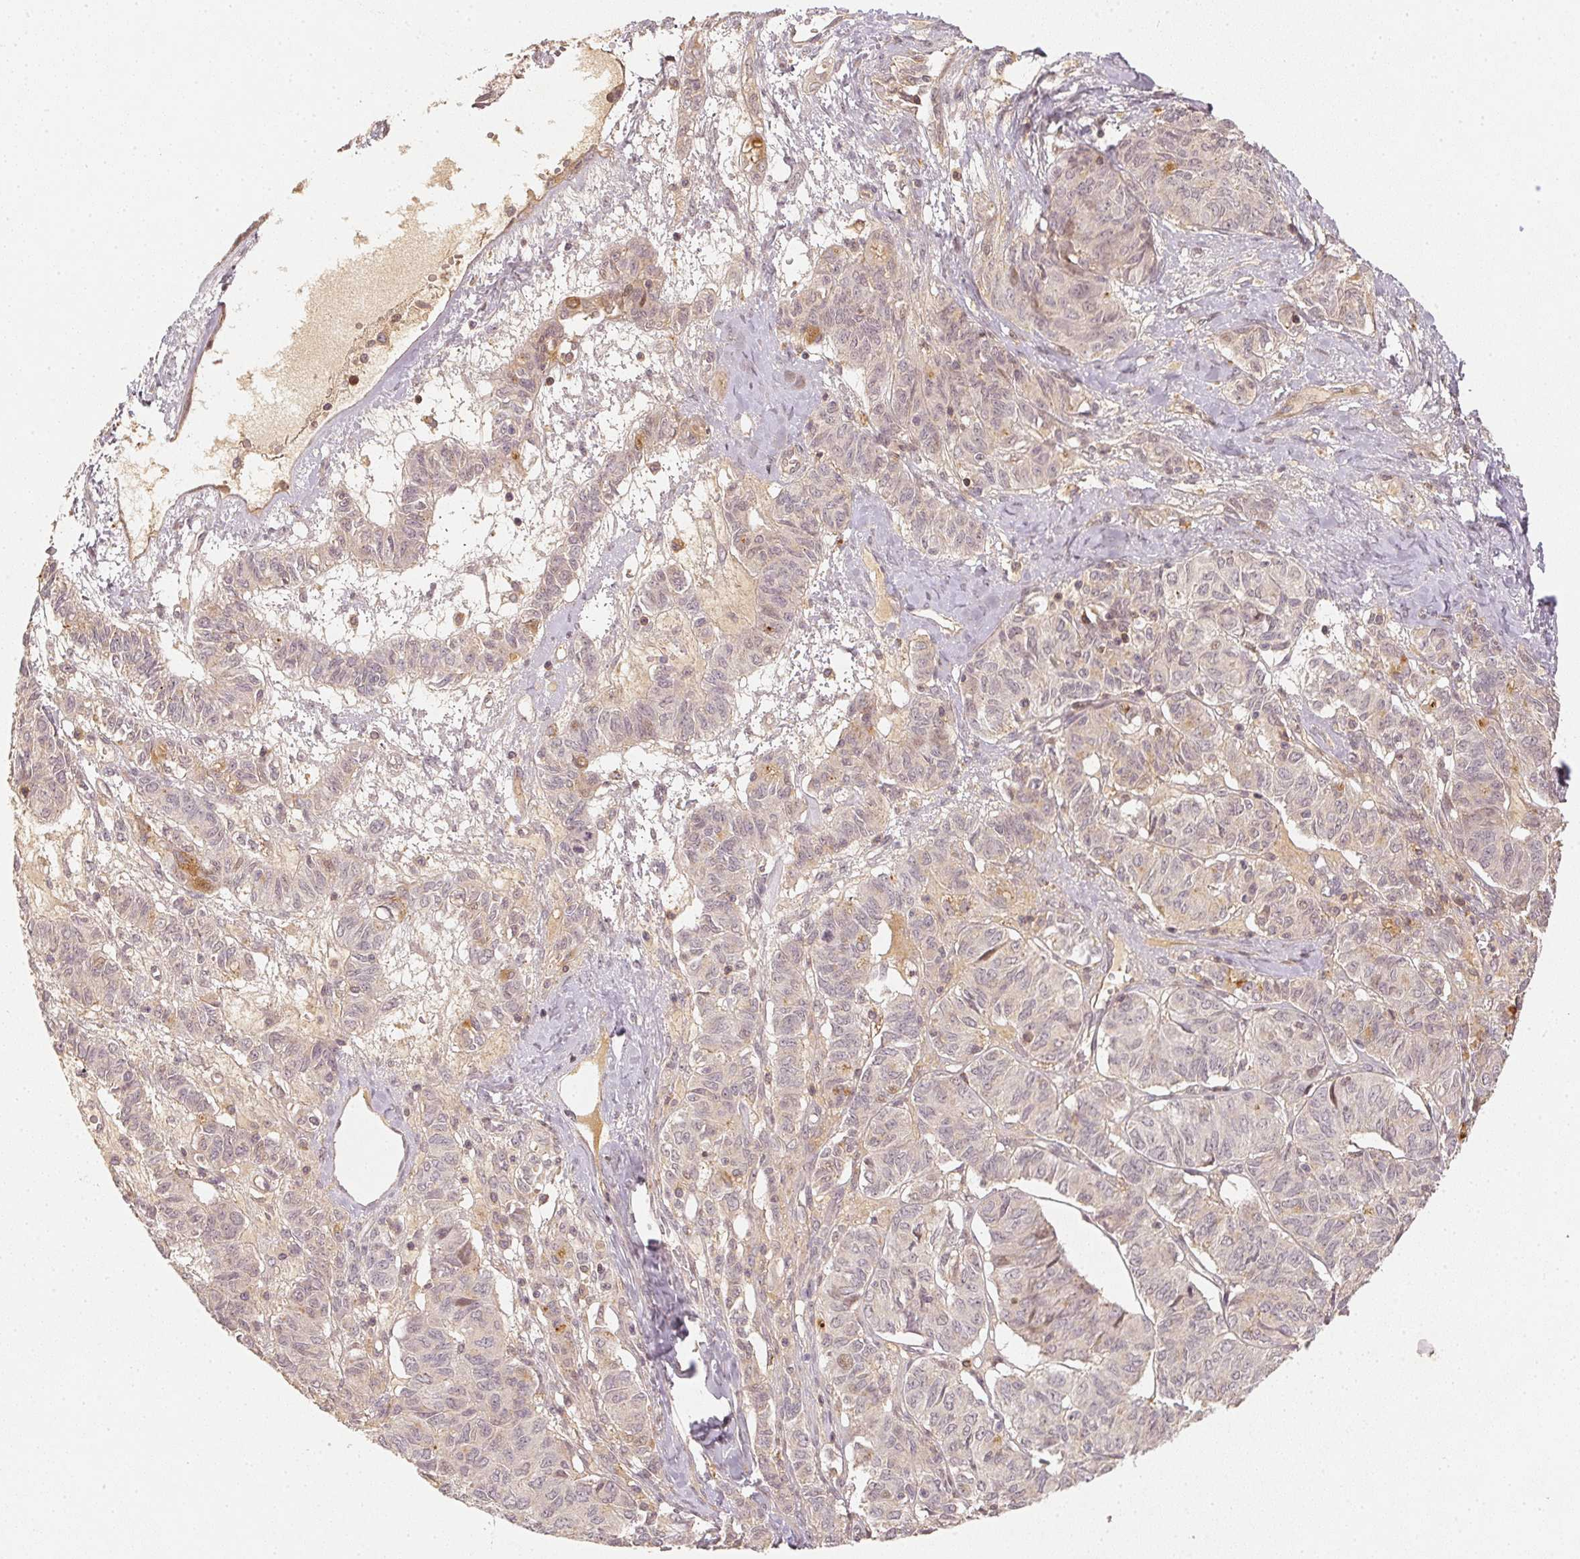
{"staining": {"intensity": "negative", "quantity": "none", "location": "none"}, "tissue": "ovarian cancer", "cell_type": "Tumor cells", "image_type": "cancer", "snomed": [{"axis": "morphology", "description": "Carcinoma, endometroid"}, {"axis": "topography", "description": "Ovary"}], "caption": "Immunohistochemical staining of ovarian cancer reveals no significant expression in tumor cells.", "gene": "SERPINE1", "patient": {"sex": "female", "age": 80}}